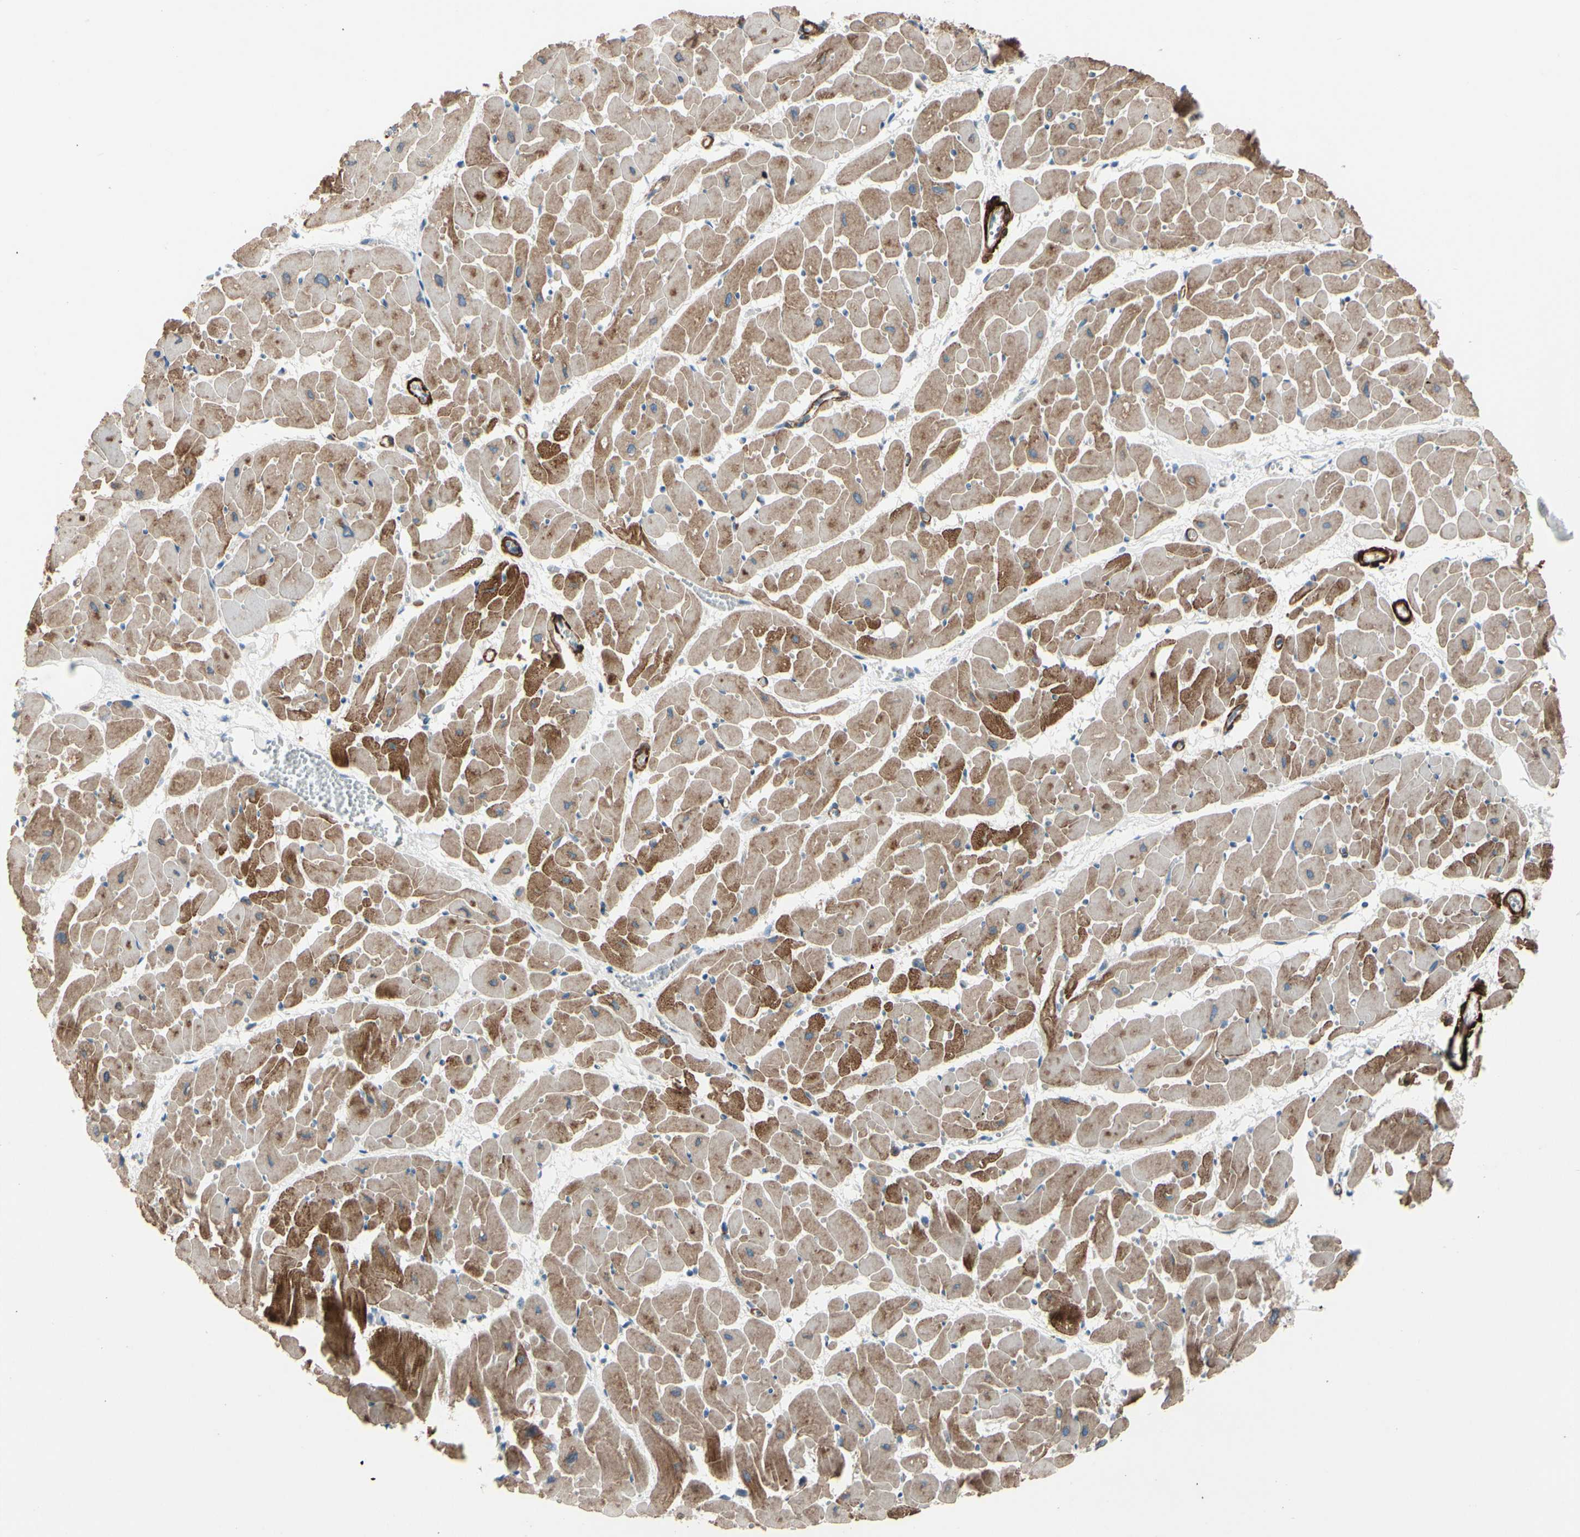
{"staining": {"intensity": "strong", "quantity": ">75%", "location": "cytoplasmic/membranous"}, "tissue": "heart muscle", "cell_type": "Cardiomyocytes", "image_type": "normal", "snomed": [{"axis": "morphology", "description": "Normal tissue, NOS"}, {"axis": "topography", "description": "Heart"}], "caption": "DAB immunohistochemical staining of unremarkable heart muscle demonstrates strong cytoplasmic/membranous protein staining in about >75% of cardiomyocytes.", "gene": "TPM1", "patient": {"sex": "female", "age": 19}}